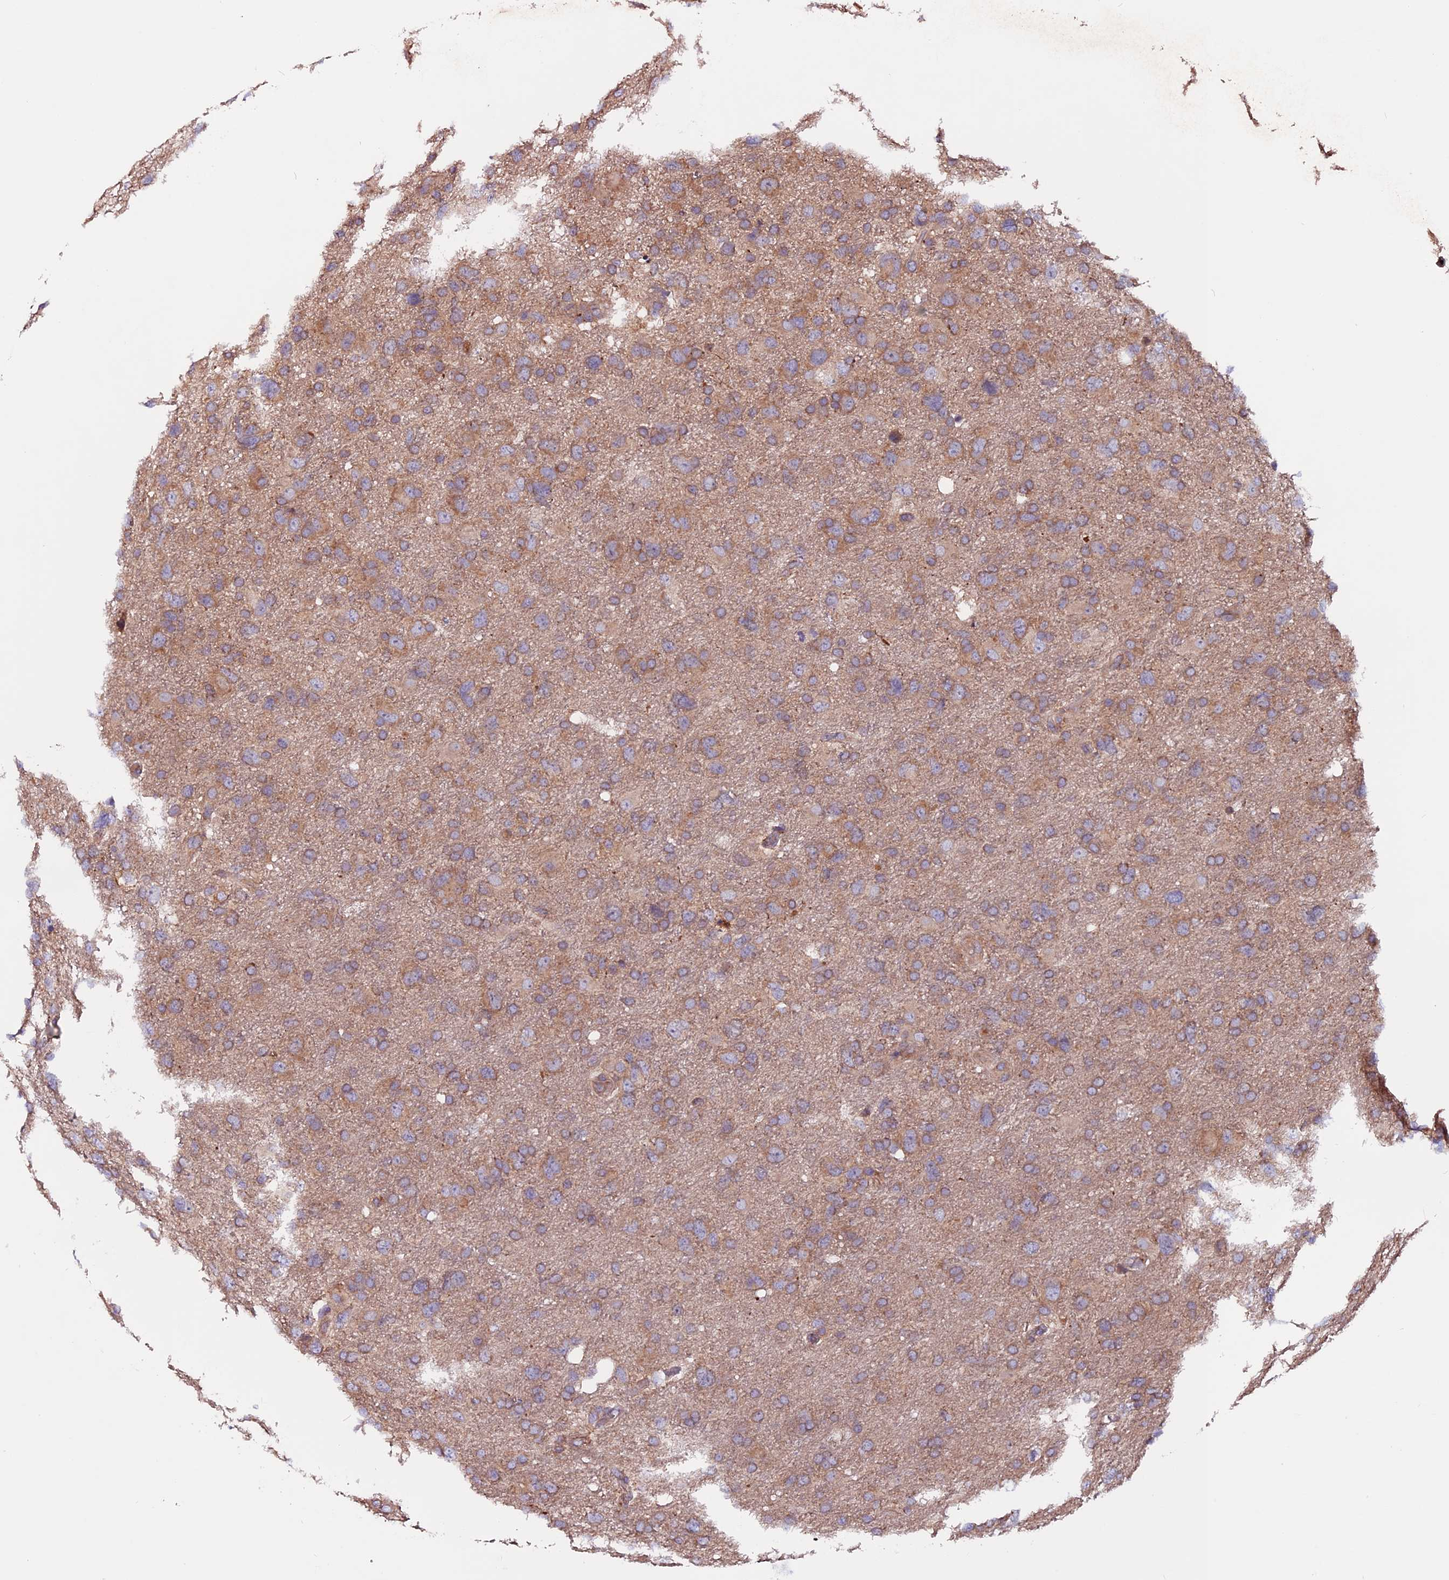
{"staining": {"intensity": "weak", "quantity": ">75%", "location": "cytoplasmic/membranous"}, "tissue": "glioma", "cell_type": "Tumor cells", "image_type": "cancer", "snomed": [{"axis": "morphology", "description": "Glioma, malignant, High grade"}, {"axis": "topography", "description": "Brain"}], "caption": "Immunohistochemical staining of malignant glioma (high-grade) demonstrates low levels of weak cytoplasmic/membranous expression in about >75% of tumor cells.", "gene": "ZNF598", "patient": {"sex": "male", "age": 61}}